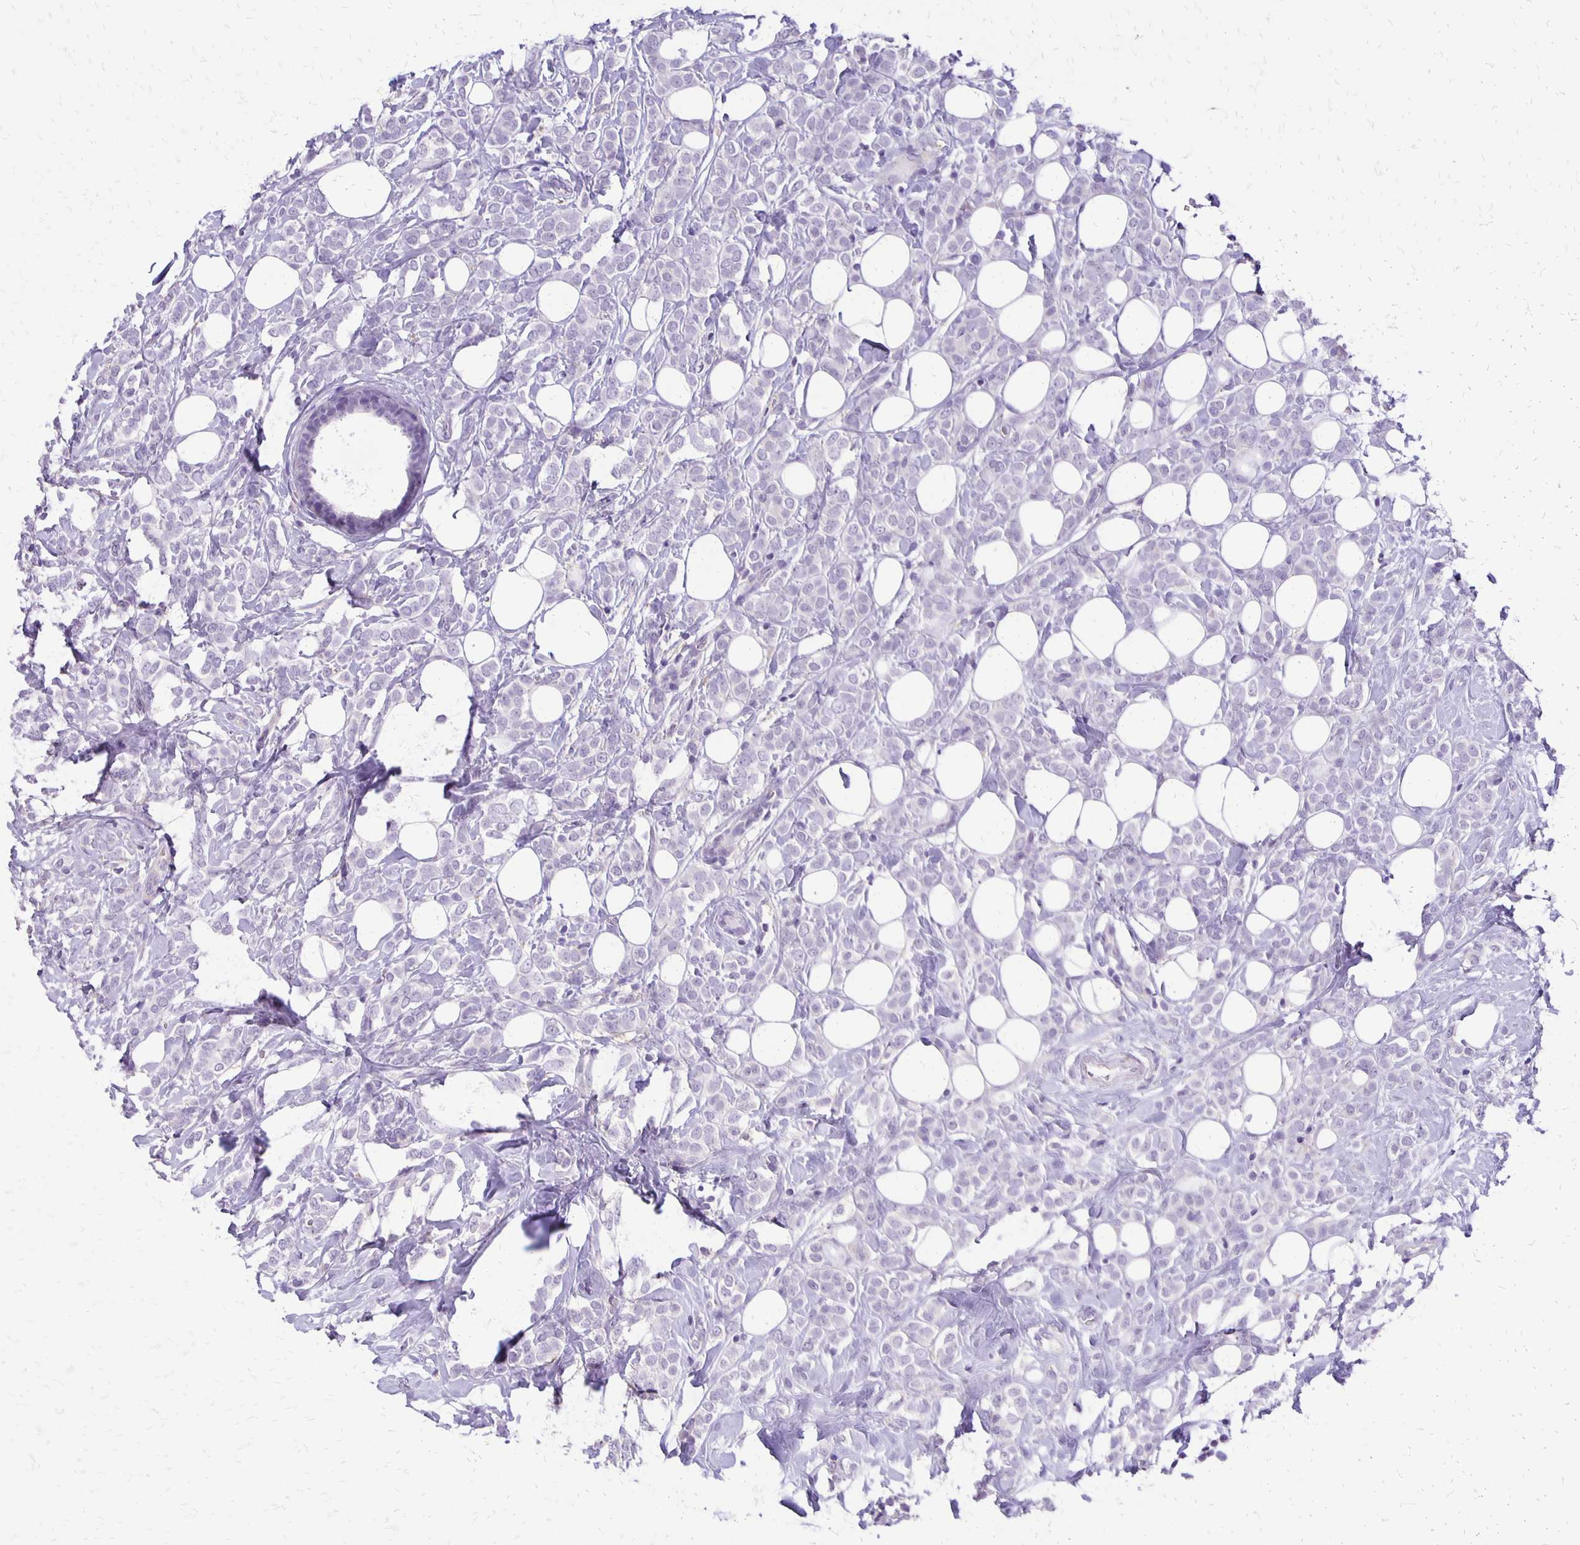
{"staining": {"intensity": "negative", "quantity": "none", "location": "none"}, "tissue": "breast cancer", "cell_type": "Tumor cells", "image_type": "cancer", "snomed": [{"axis": "morphology", "description": "Lobular carcinoma"}, {"axis": "topography", "description": "Breast"}], "caption": "This is an IHC photomicrograph of breast cancer (lobular carcinoma). There is no staining in tumor cells.", "gene": "ANKRD45", "patient": {"sex": "female", "age": 49}}